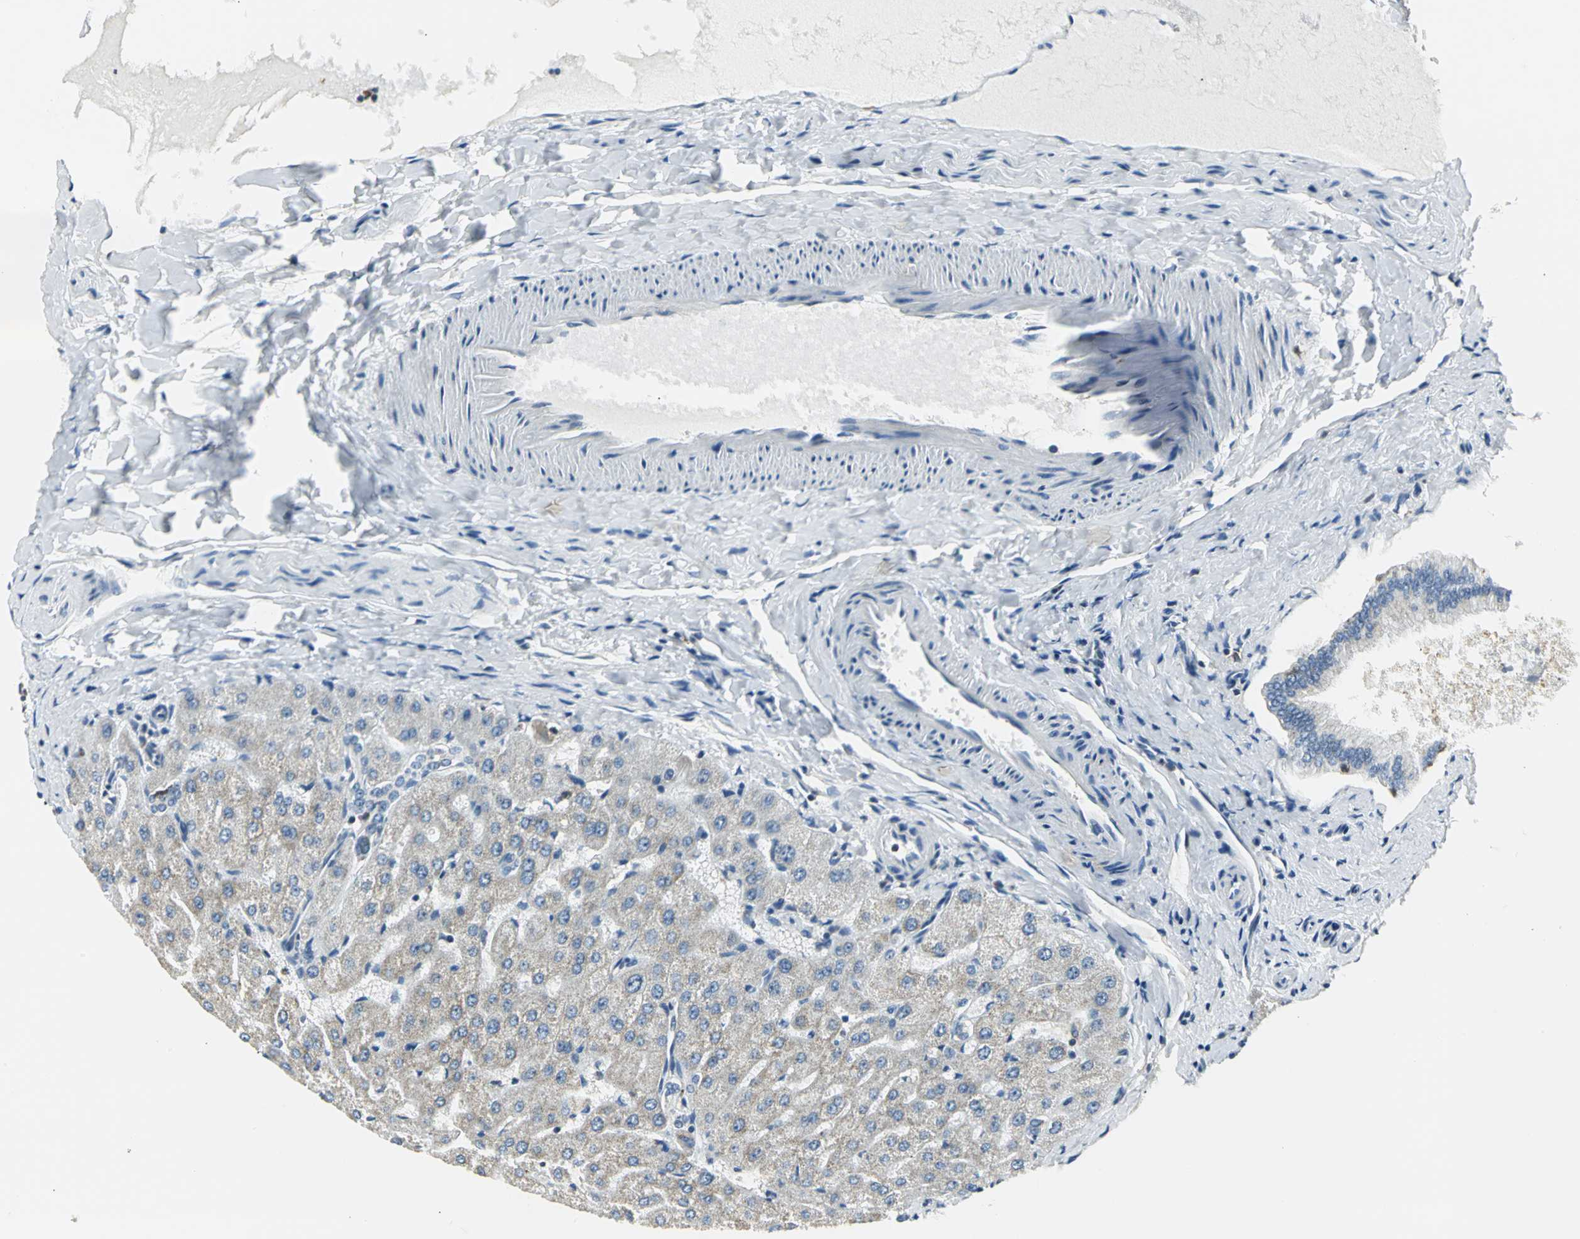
{"staining": {"intensity": "weak", "quantity": "<25%", "location": "cytoplasmic/membranous"}, "tissue": "liver", "cell_type": "Cholangiocytes", "image_type": "normal", "snomed": [{"axis": "morphology", "description": "Normal tissue, NOS"}, {"axis": "morphology", "description": "Fibrosis, NOS"}, {"axis": "topography", "description": "Liver"}], "caption": "Image shows no significant protein expression in cholangiocytes of unremarkable liver. The staining was performed using DAB to visualize the protein expression in brown, while the nuclei were stained in blue with hematoxylin (Magnification: 20x).", "gene": "USP40", "patient": {"sex": "female", "age": 29}}